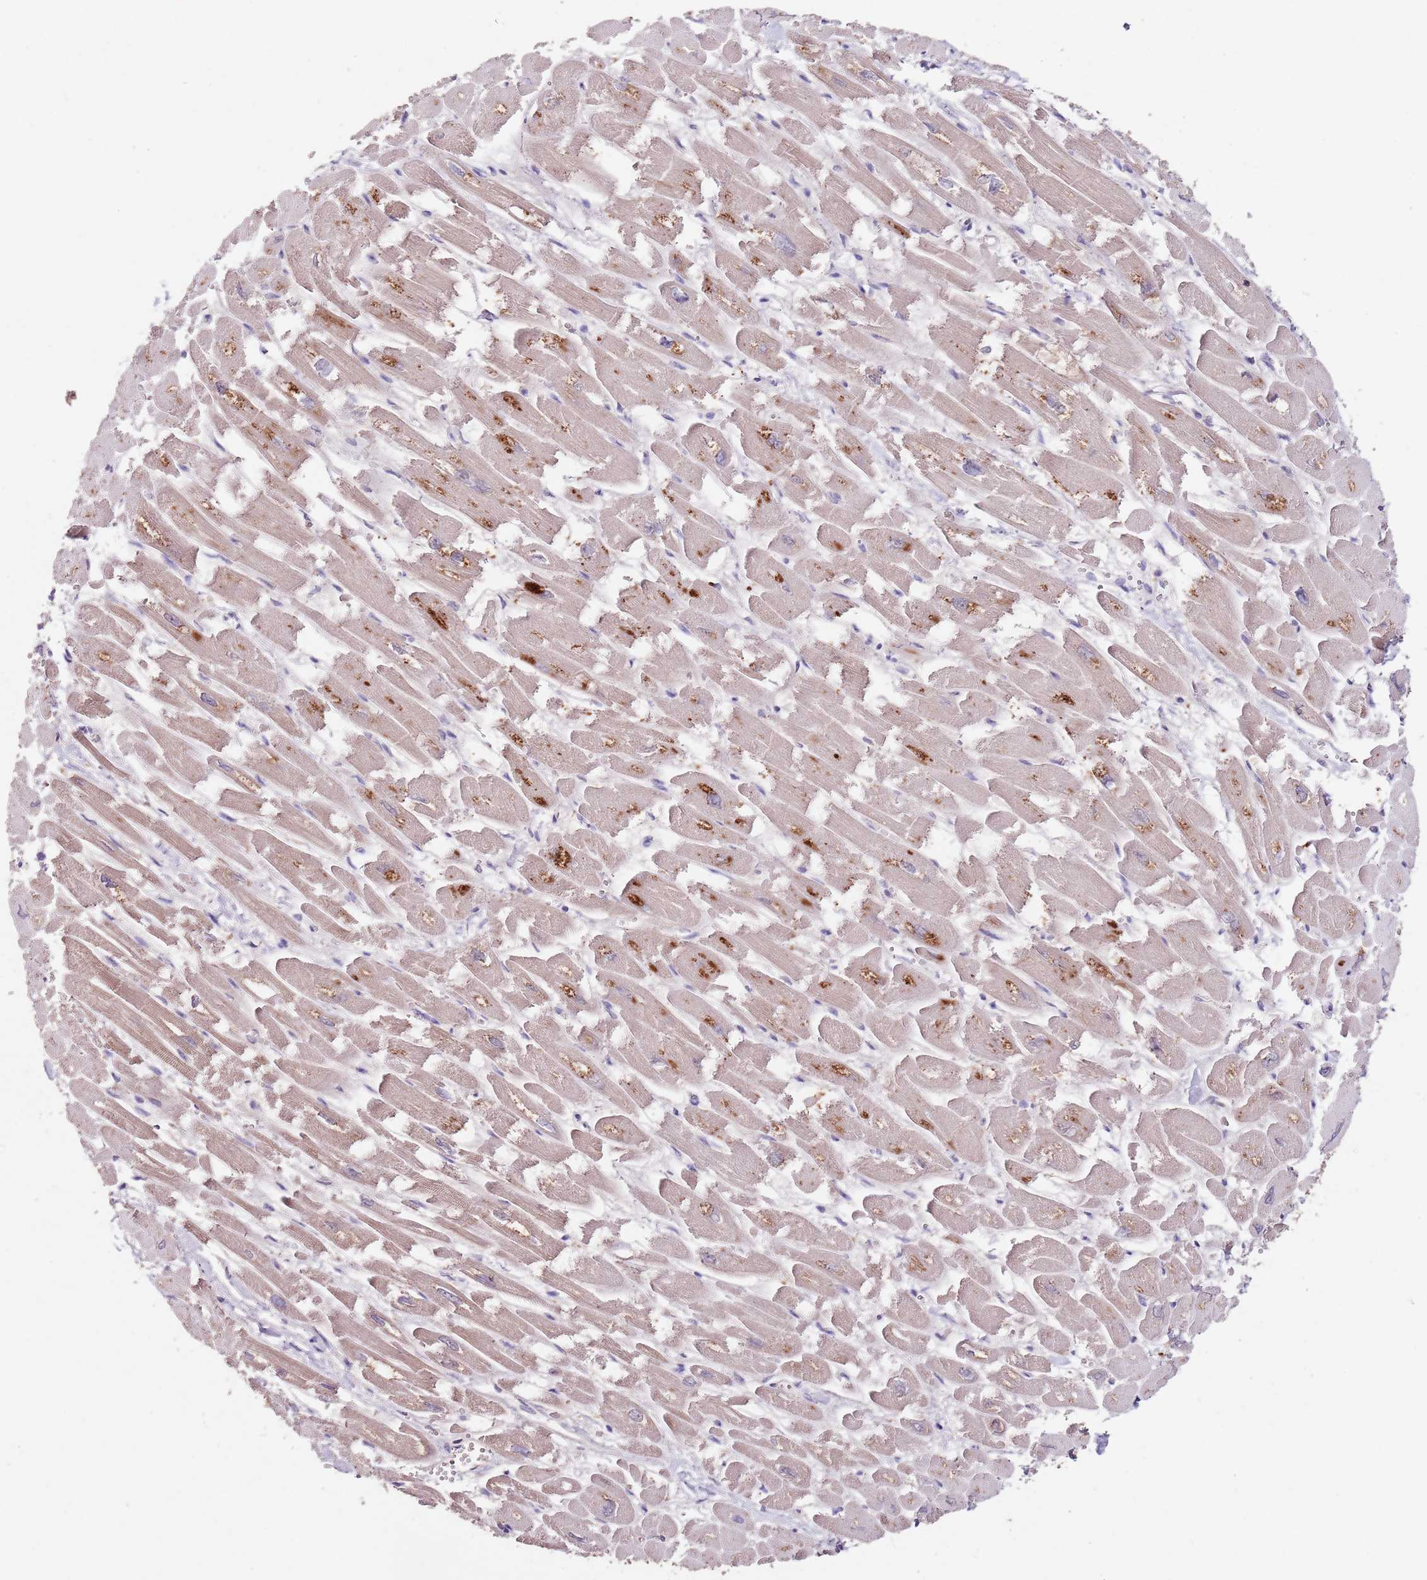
{"staining": {"intensity": "moderate", "quantity": "25%-75%", "location": "cytoplasmic/membranous"}, "tissue": "heart muscle", "cell_type": "Cardiomyocytes", "image_type": "normal", "snomed": [{"axis": "morphology", "description": "Normal tissue, NOS"}, {"axis": "topography", "description": "Heart"}], "caption": "The photomicrograph demonstrates a brown stain indicating the presence of a protein in the cytoplasmic/membranous of cardiomyocytes in heart muscle.", "gene": "NRDE2", "patient": {"sex": "male", "age": 54}}